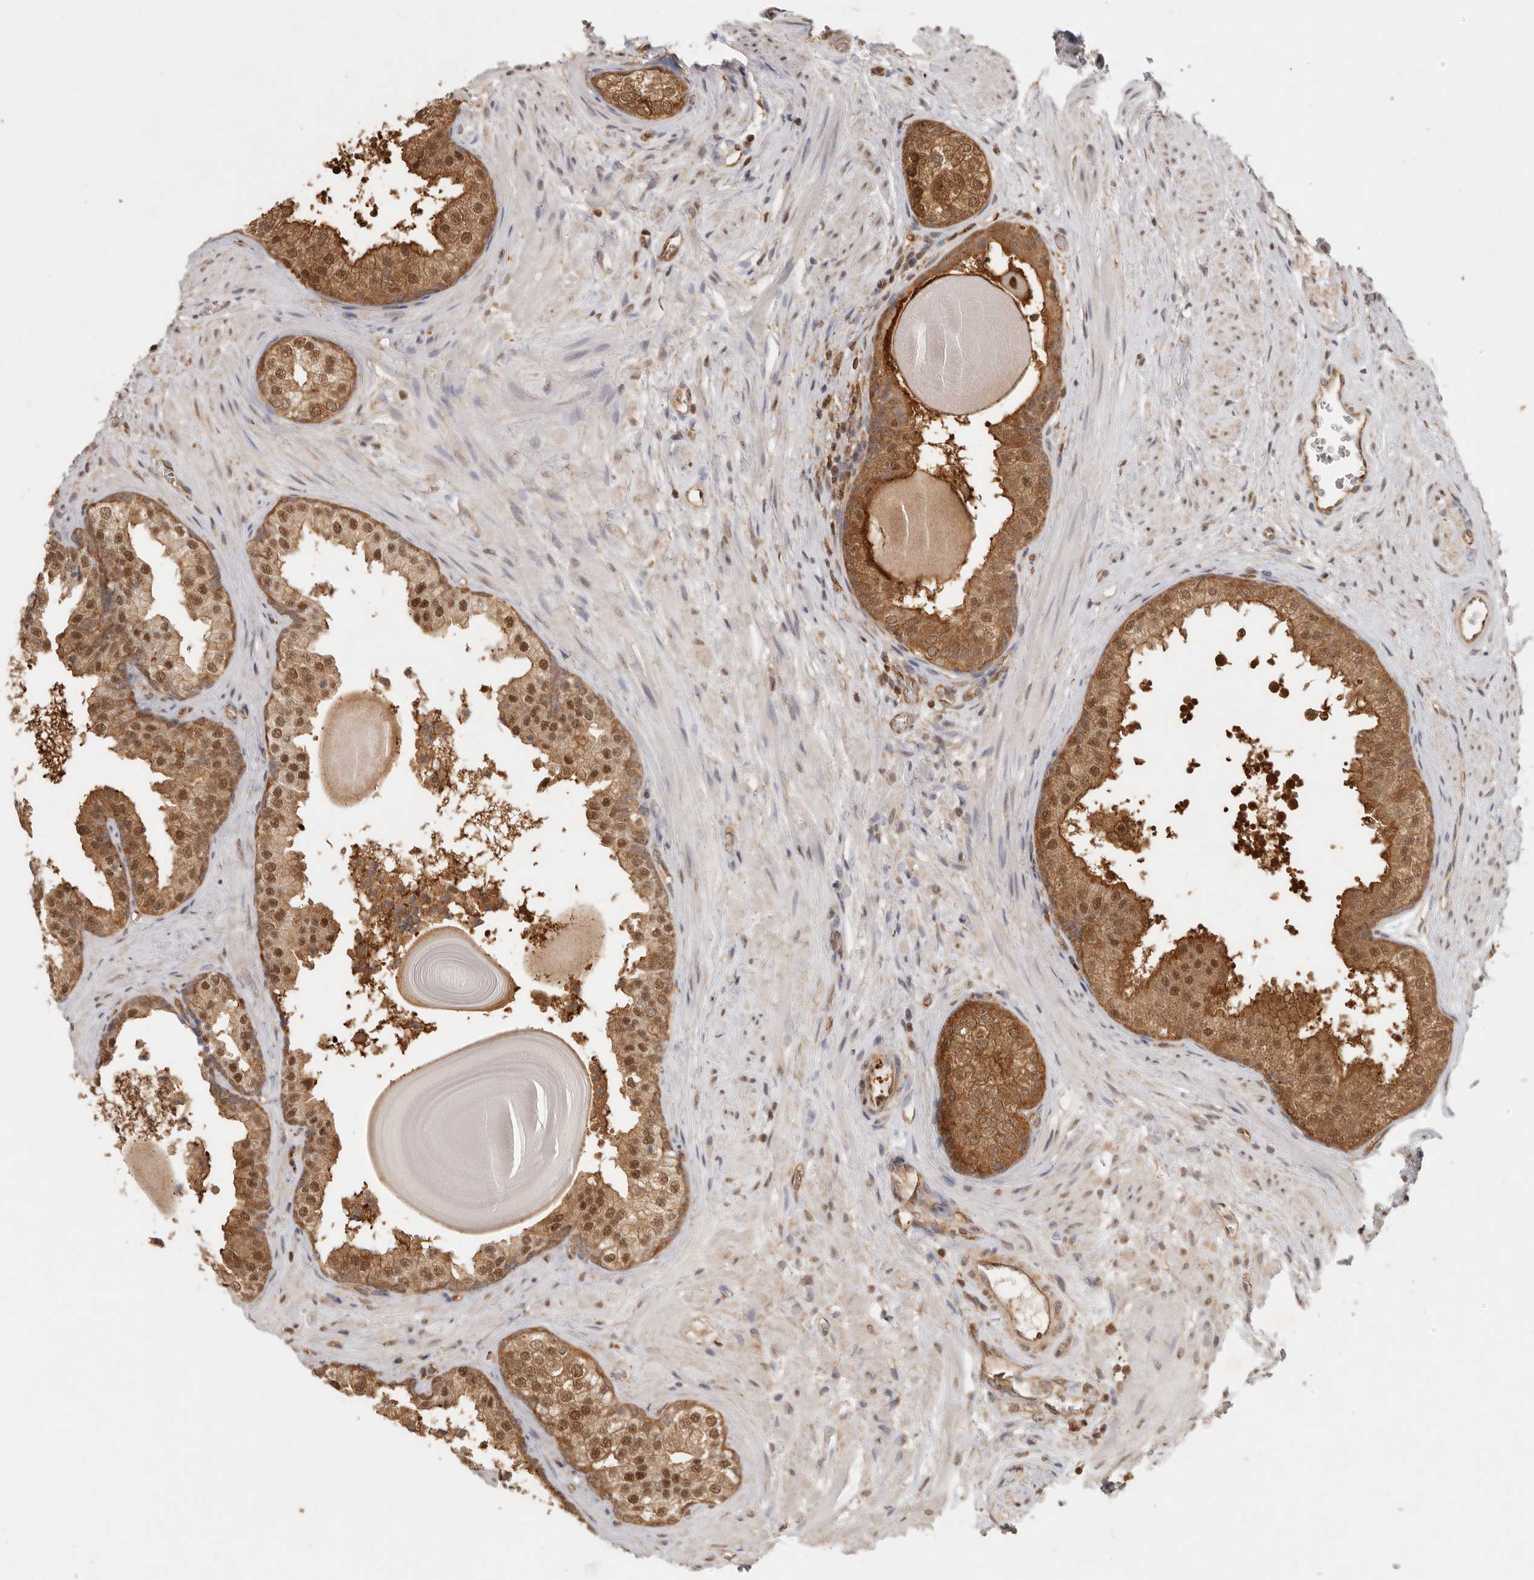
{"staining": {"intensity": "strong", "quantity": ">75%", "location": "cytoplasmic/membranous,nuclear"}, "tissue": "prostate", "cell_type": "Glandular cells", "image_type": "normal", "snomed": [{"axis": "morphology", "description": "Normal tissue, NOS"}, {"axis": "topography", "description": "Prostate"}], "caption": "Immunohistochemistry of normal human prostate shows high levels of strong cytoplasmic/membranous,nuclear staining in approximately >75% of glandular cells. Nuclei are stained in blue.", "gene": "PSMA5", "patient": {"sex": "male", "age": 48}}